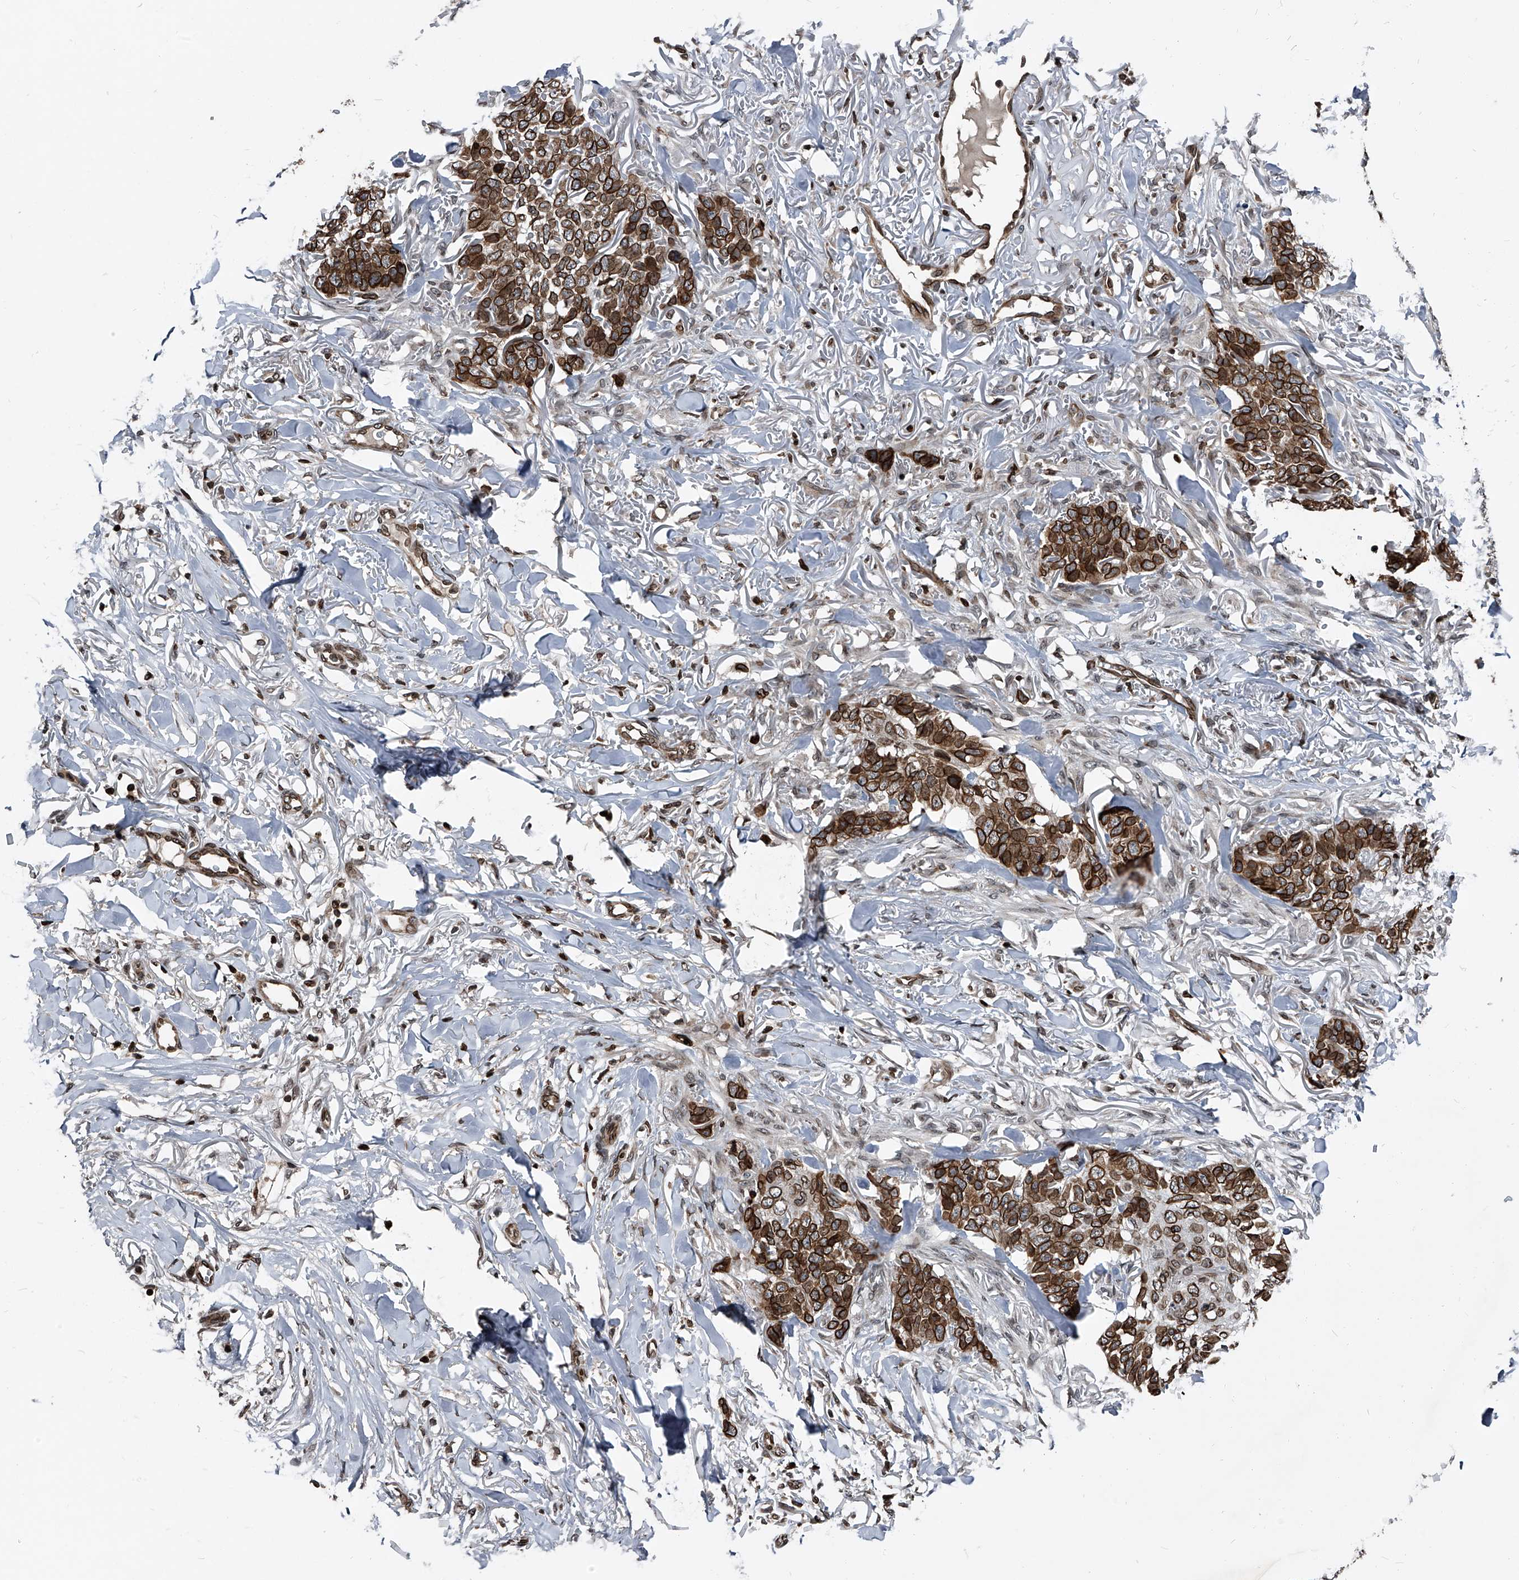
{"staining": {"intensity": "strong", "quantity": ">75%", "location": "cytoplasmic/membranous,nuclear"}, "tissue": "skin cancer", "cell_type": "Tumor cells", "image_type": "cancer", "snomed": [{"axis": "morphology", "description": "Normal tissue, NOS"}, {"axis": "morphology", "description": "Basal cell carcinoma"}, {"axis": "topography", "description": "Skin"}], "caption": "About >75% of tumor cells in basal cell carcinoma (skin) show strong cytoplasmic/membranous and nuclear protein staining as visualized by brown immunohistochemical staining.", "gene": "PHF20", "patient": {"sex": "male", "age": 77}}